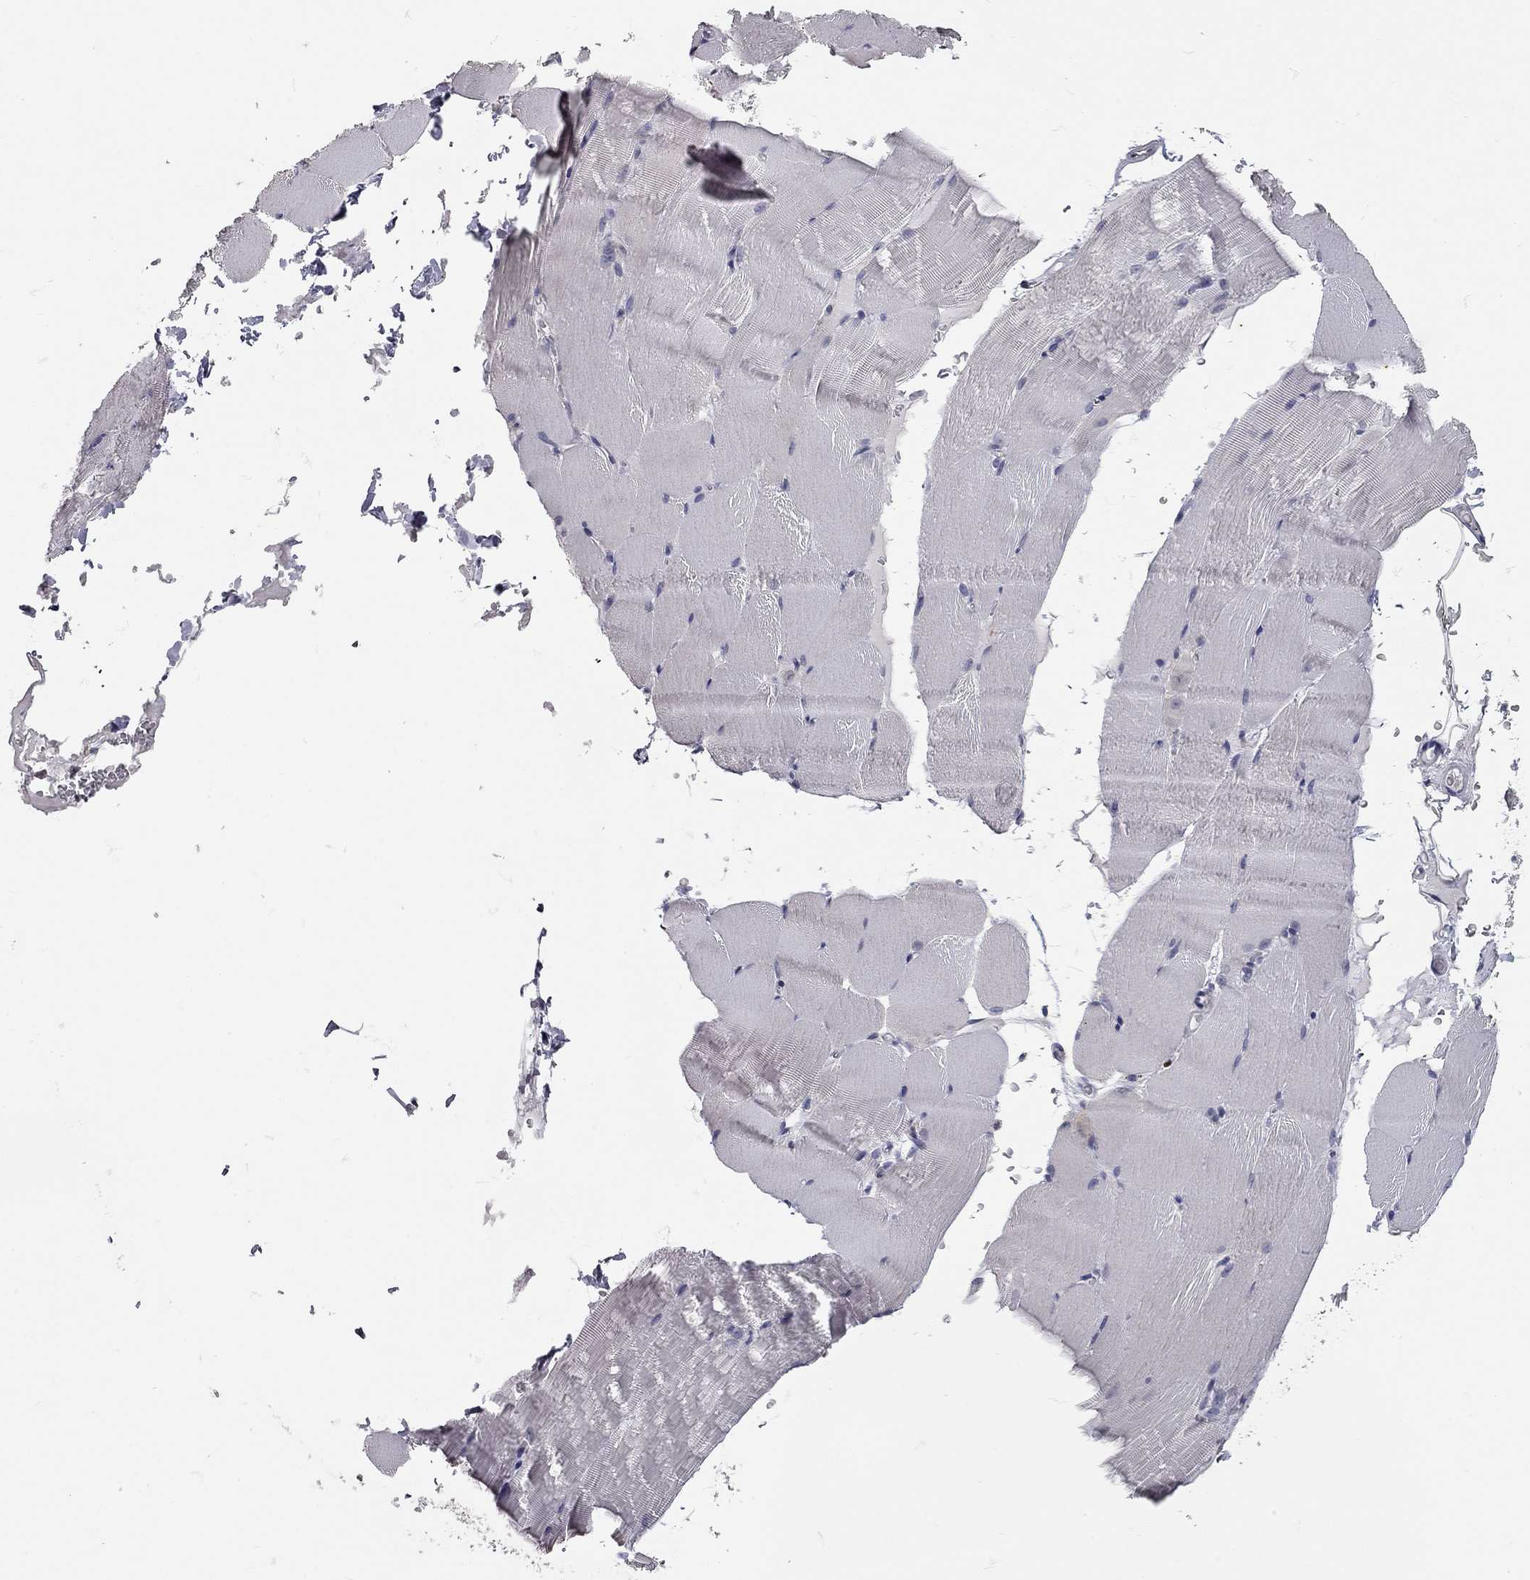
{"staining": {"intensity": "negative", "quantity": "none", "location": "none"}, "tissue": "skeletal muscle", "cell_type": "Myocytes", "image_type": "normal", "snomed": [{"axis": "morphology", "description": "Normal tissue, NOS"}, {"axis": "topography", "description": "Skeletal muscle"}], "caption": "The photomicrograph exhibits no significant positivity in myocytes of skeletal muscle. The staining is performed using DAB brown chromogen with nuclei counter-stained in using hematoxylin.", "gene": "XAGE2", "patient": {"sex": "female", "age": 37}}